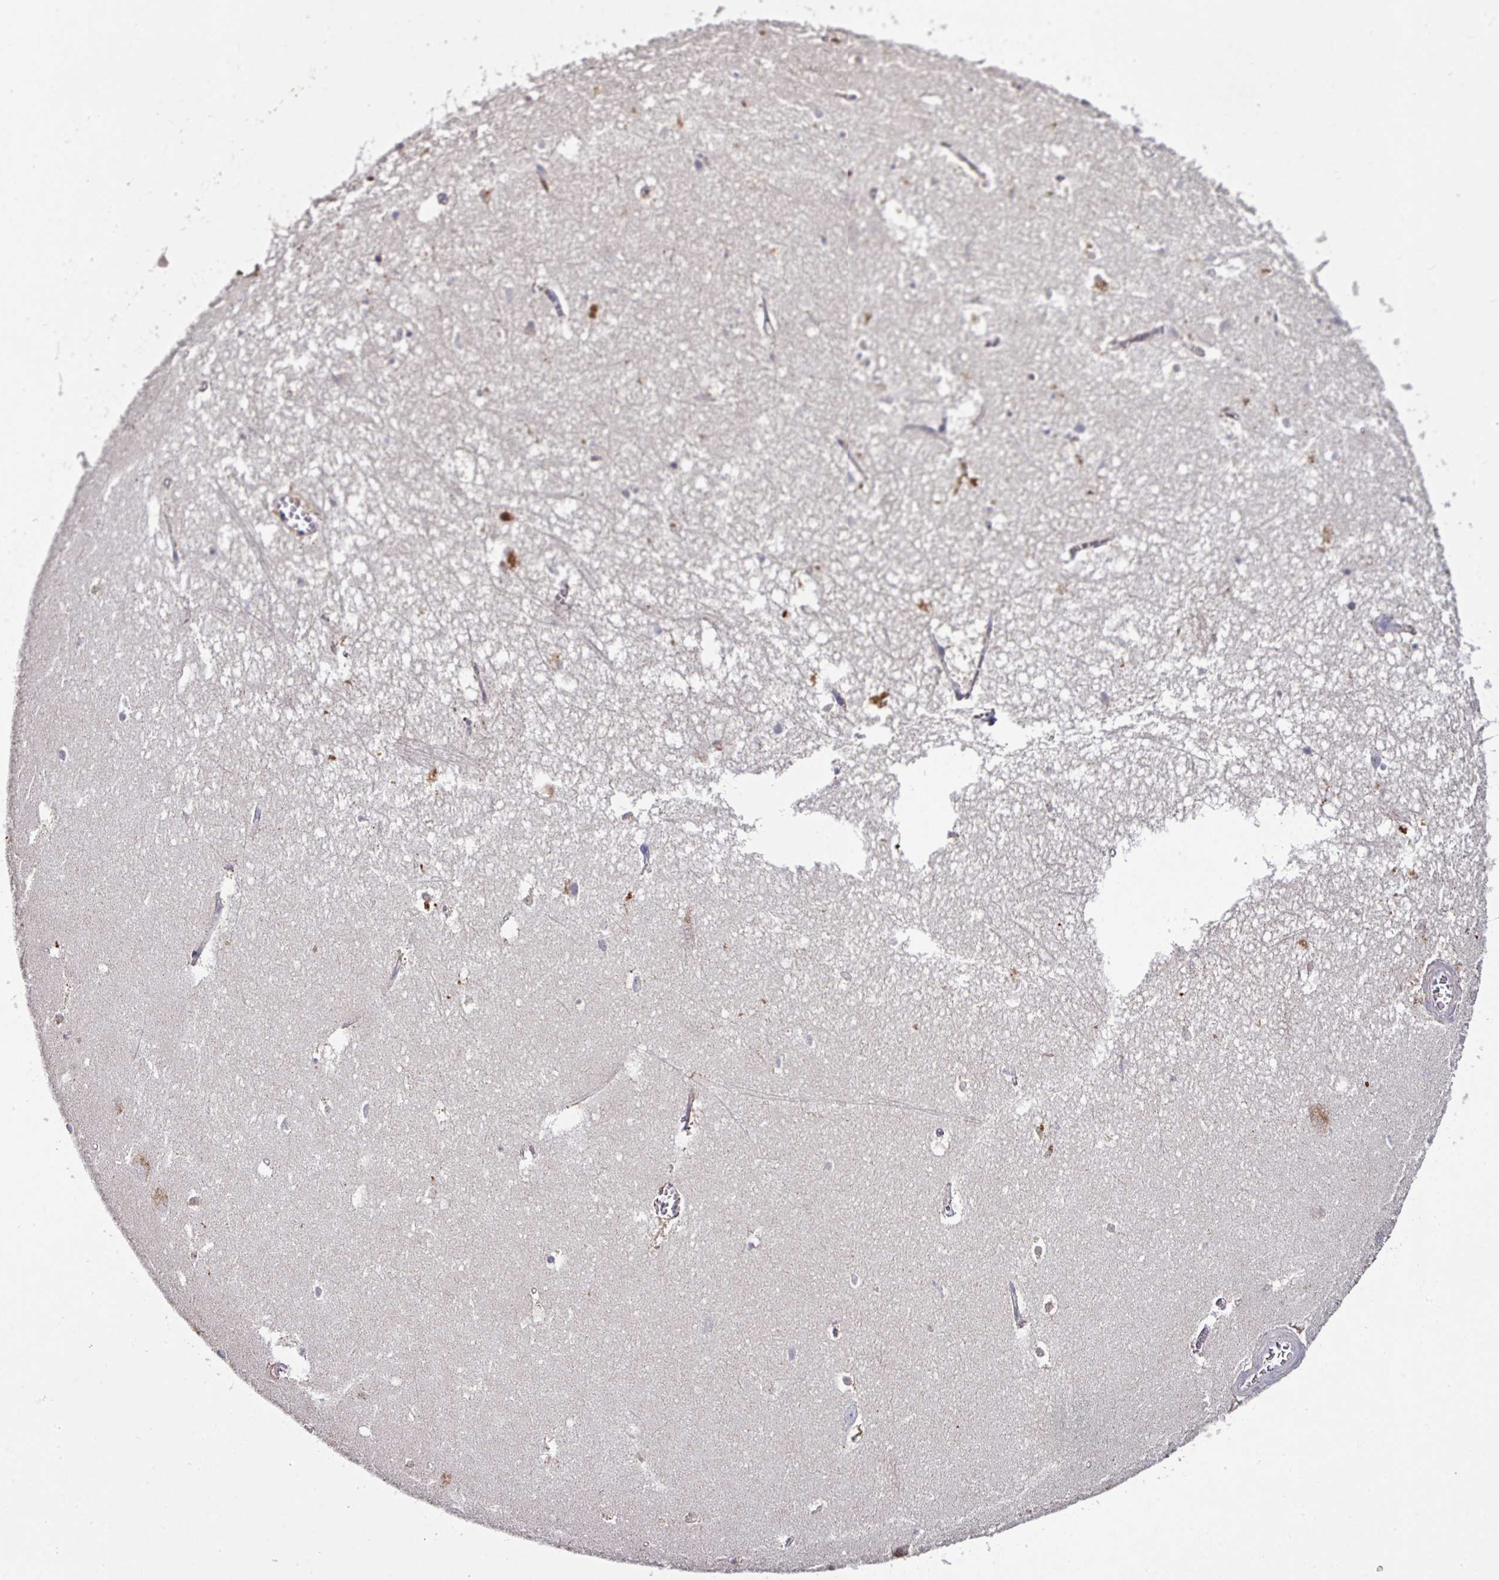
{"staining": {"intensity": "weak", "quantity": "<25%", "location": "cytoplasmic/membranous"}, "tissue": "hippocampus", "cell_type": "Glial cells", "image_type": "normal", "snomed": [{"axis": "morphology", "description": "Normal tissue, NOS"}, {"axis": "topography", "description": "Hippocampus"}], "caption": "Immunohistochemistry micrograph of normal human hippocampus stained for a protein (brown), which reveals no staining in glial cells.", "gene": "AEBP2", "patient": {"sex": "female", "age": 64}}